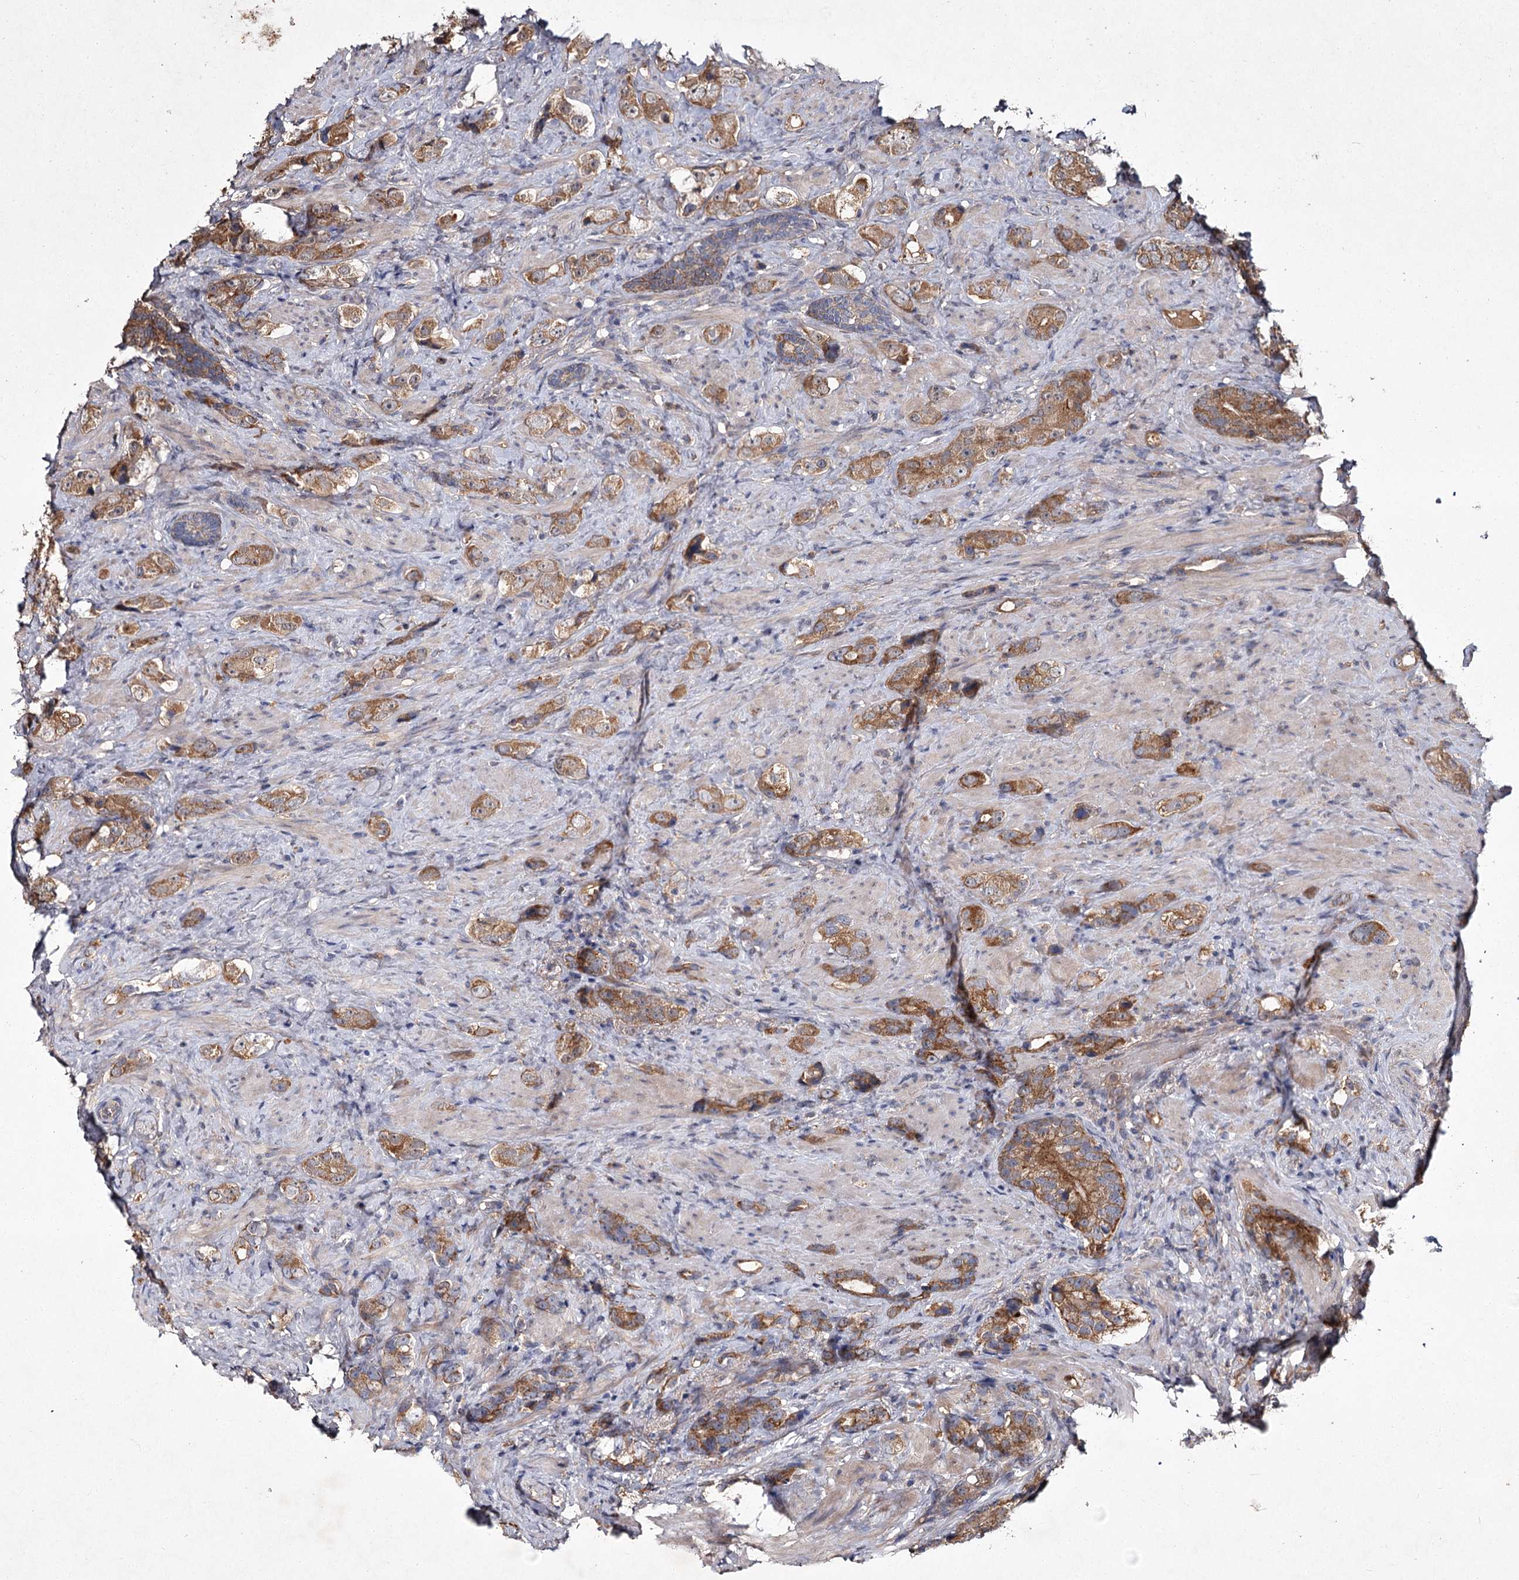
{"staining": {"intensity": "moderate", "quantity": ">75%", "location": "cytoplasmic/membranous"}, "tissue": "prostate cancer", "cell_type": "Tumor cells", "image_type": "cancer", "snomed": [{"axis": "morphology", "description": "Adenocarcinoma, High grade"}, {"axis": "topography", "description": "Prostate"}], "caption": "High-power microscopy captured an IHC micrograph of prostate adenocarcinoma (high-grade), revealing moderate cytoplasmic/membranous expression in approximately >75% of tumor cells.", "gene": "MFN1", "patient": {"sex": "male", "age": 63}}